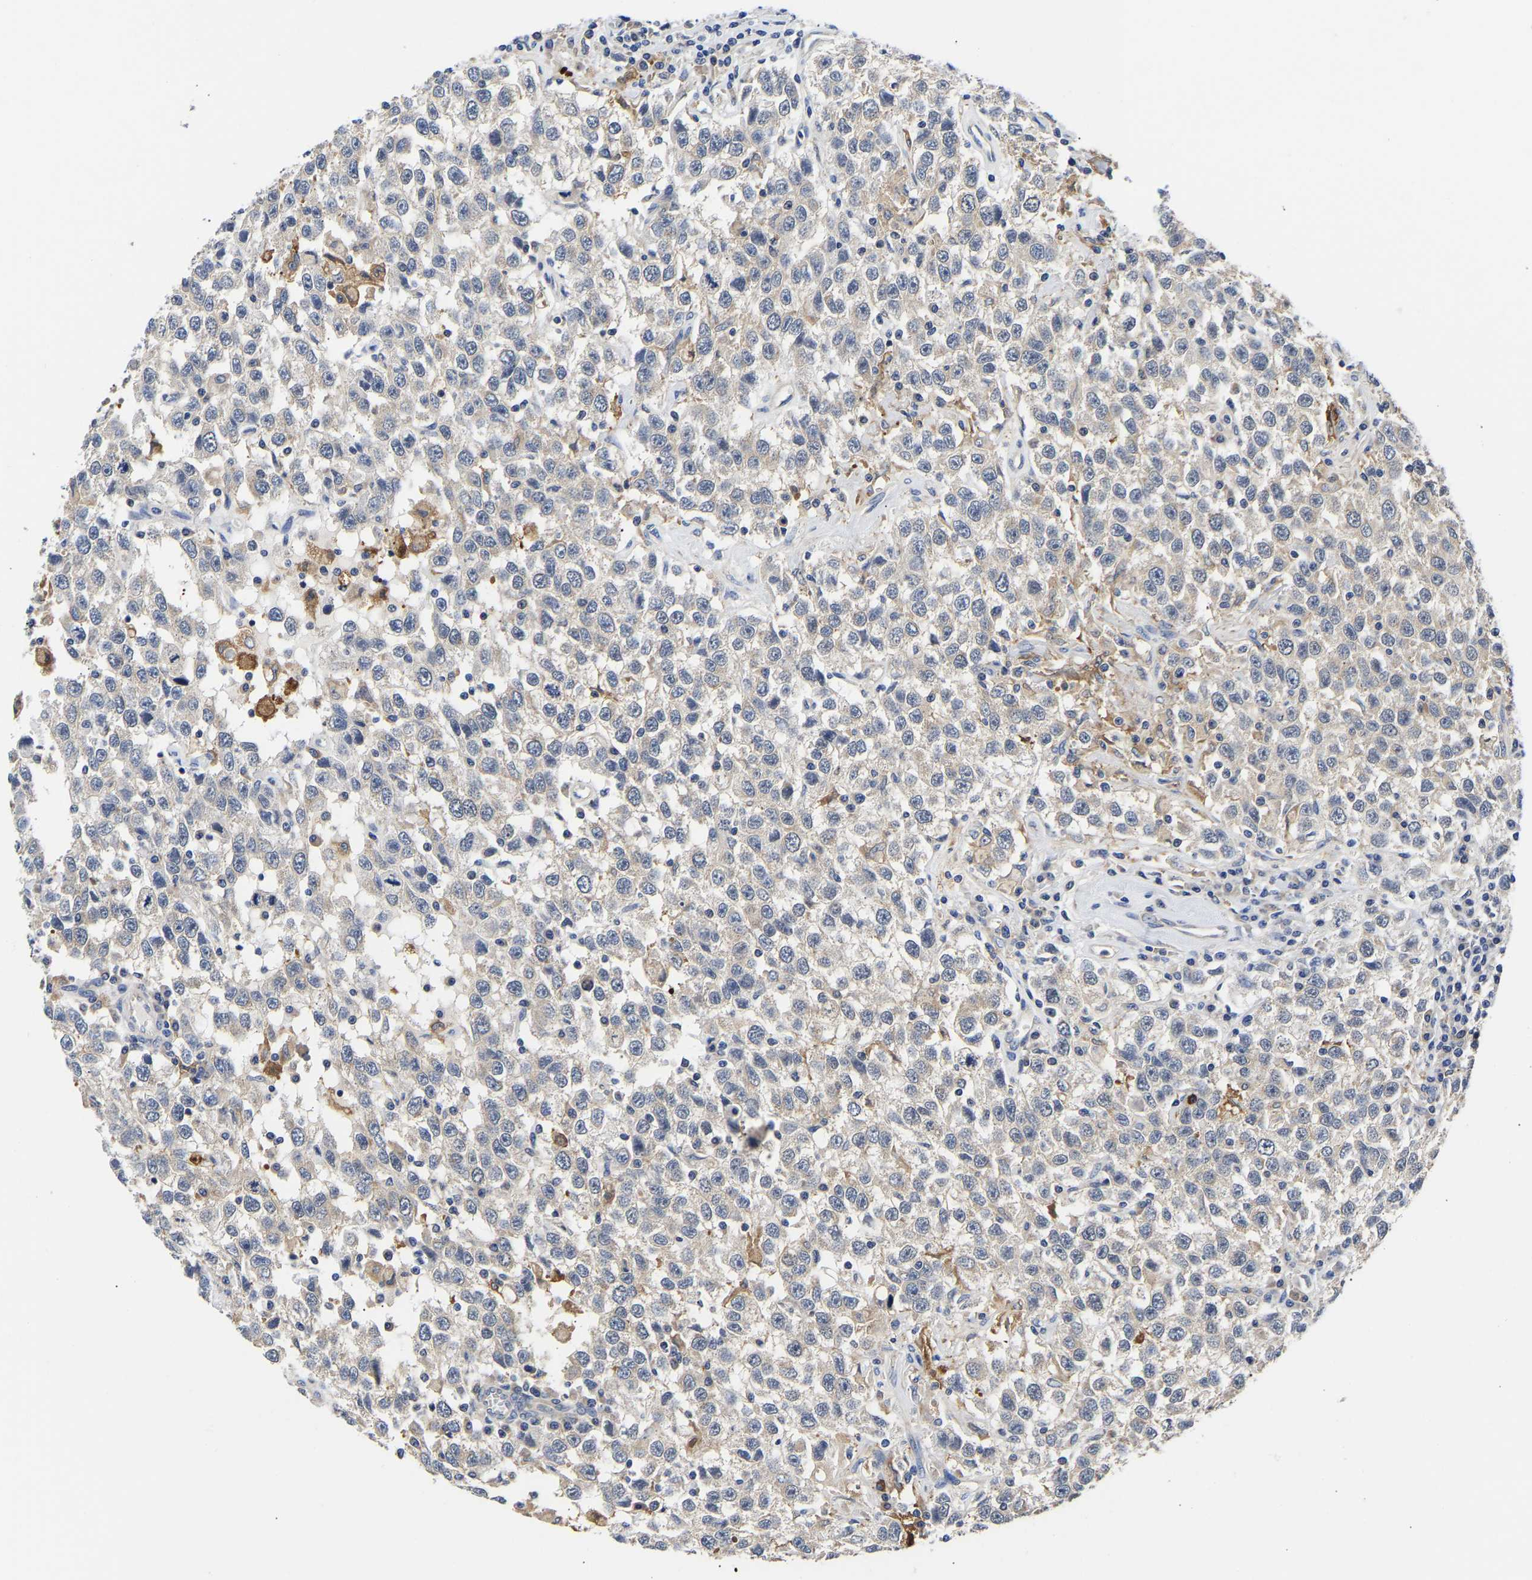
{"staining": {"intensity": "weak", "quantity": "<25%", "location": "cytoplasmic/membranous"}, "tissue": "testis cancer", "cell_type": "Tumor cells", "image_type": "cancer", "snomed": [{"axis": "morphology", "description": "Seminoma, NOS"}, {"axis": "topography", "description": "Testis"}], "caption": "High power microscopy micrograph of an IHC image of testis cancer, revealing no significant positivity in tumor cells.", "gene": "CCDC6", "patient": {"sex": "male", "age": 41}}